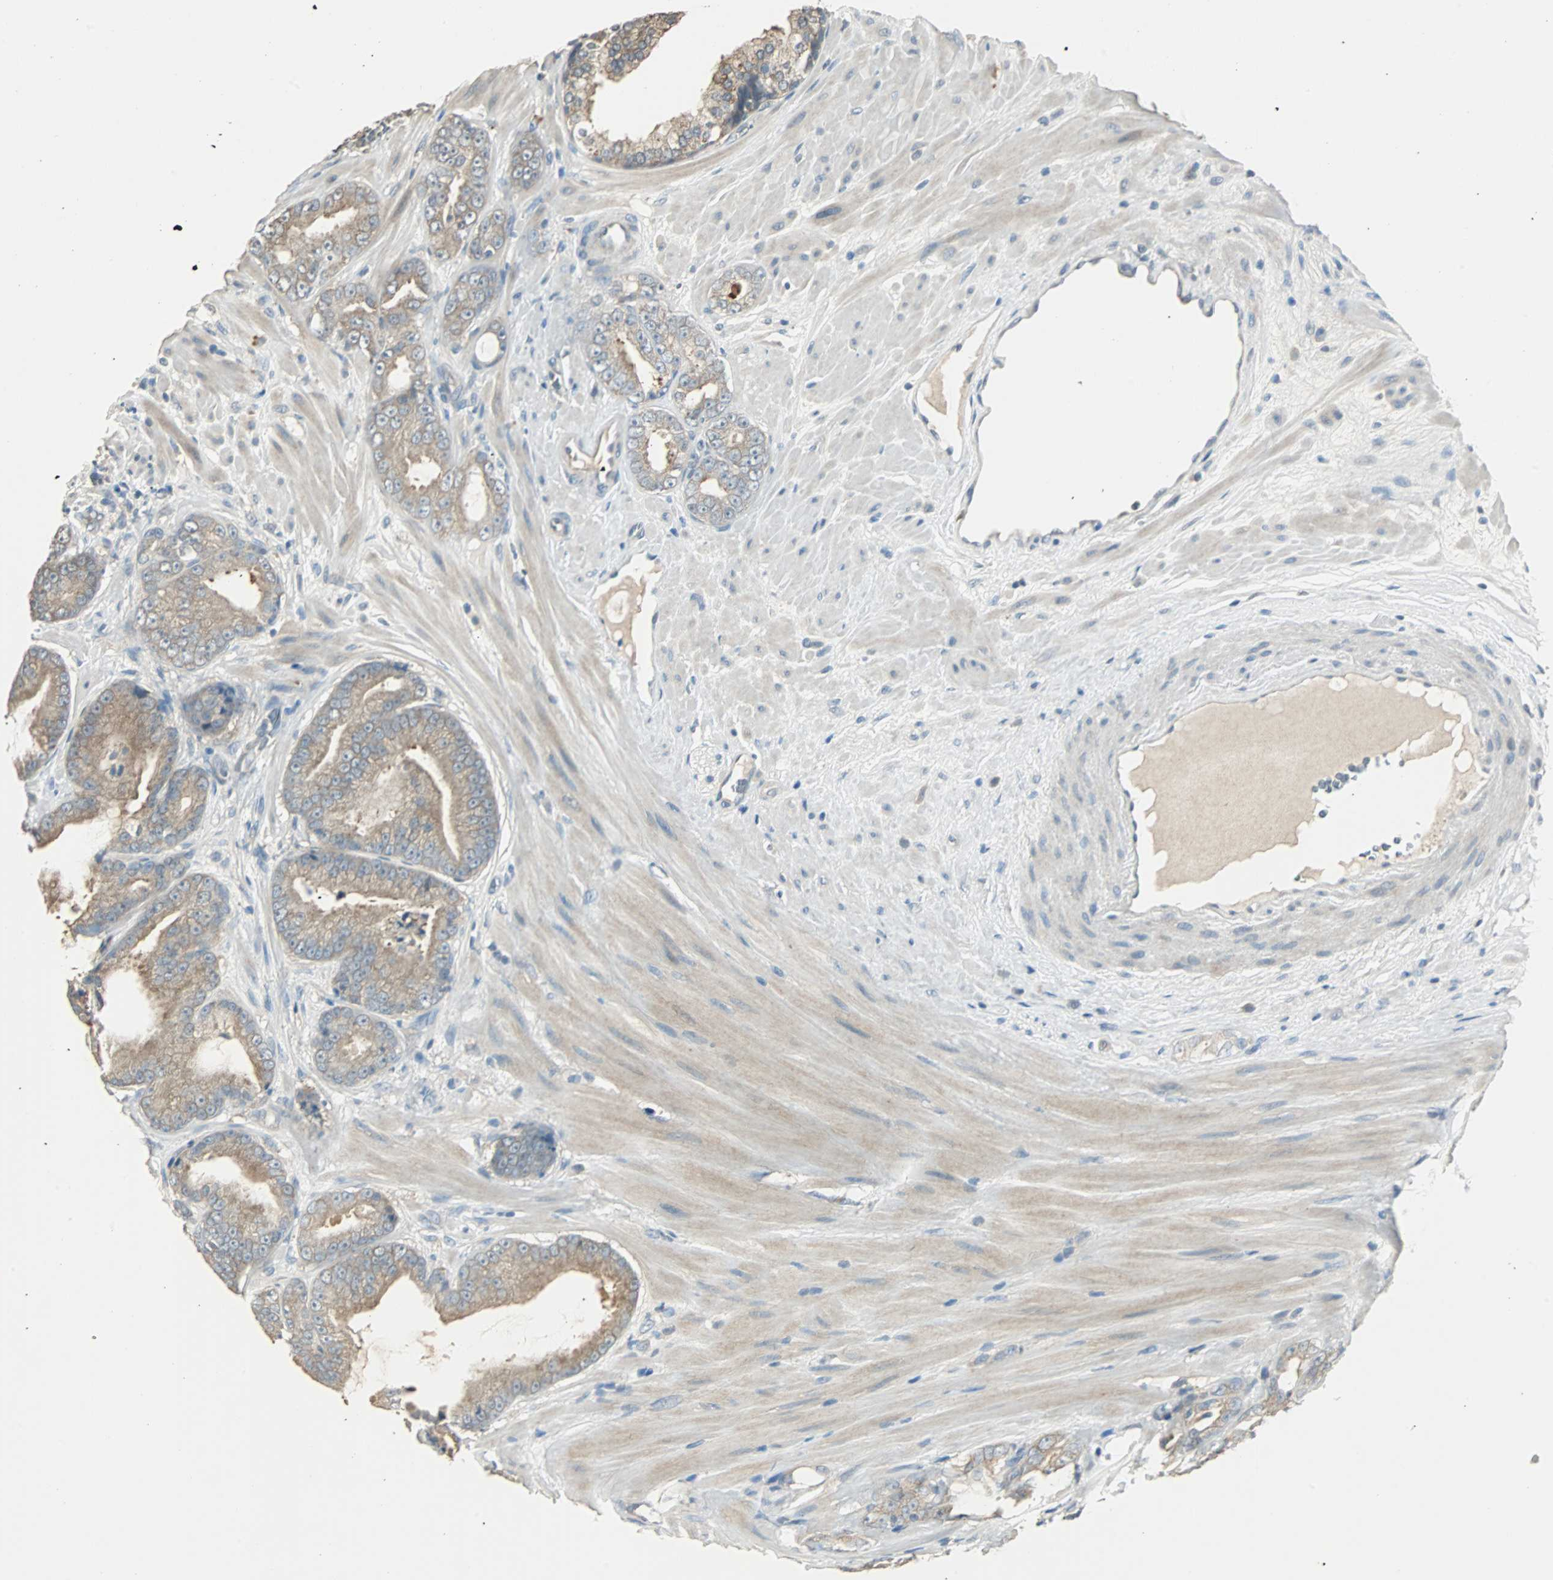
{"staining": {"intensity": "moderate", "quantity": "<25%", "location": "cytoplasmic/membranous"}, "tissue": "prostate cancer", "cell_type": "Tumor cells", "image_type": "cancer", "snomed": [{"axis": "morphology", "description": "Adenocarcinoma, Low grade"}, {"axis": "topography", "description": "Prostate"}], "caption": "Low-grade adenocarcinoma (prostate) was stained to show a protein in brown. There is low levels of moderate cytoplasmic/membranous expression in approximately <25% of tumor cells. (DAB IHC, brown staining for protein, blue staining for nuclei).", "gene": "ABHD2", "patient": {"sex": "male", "age": 58}}